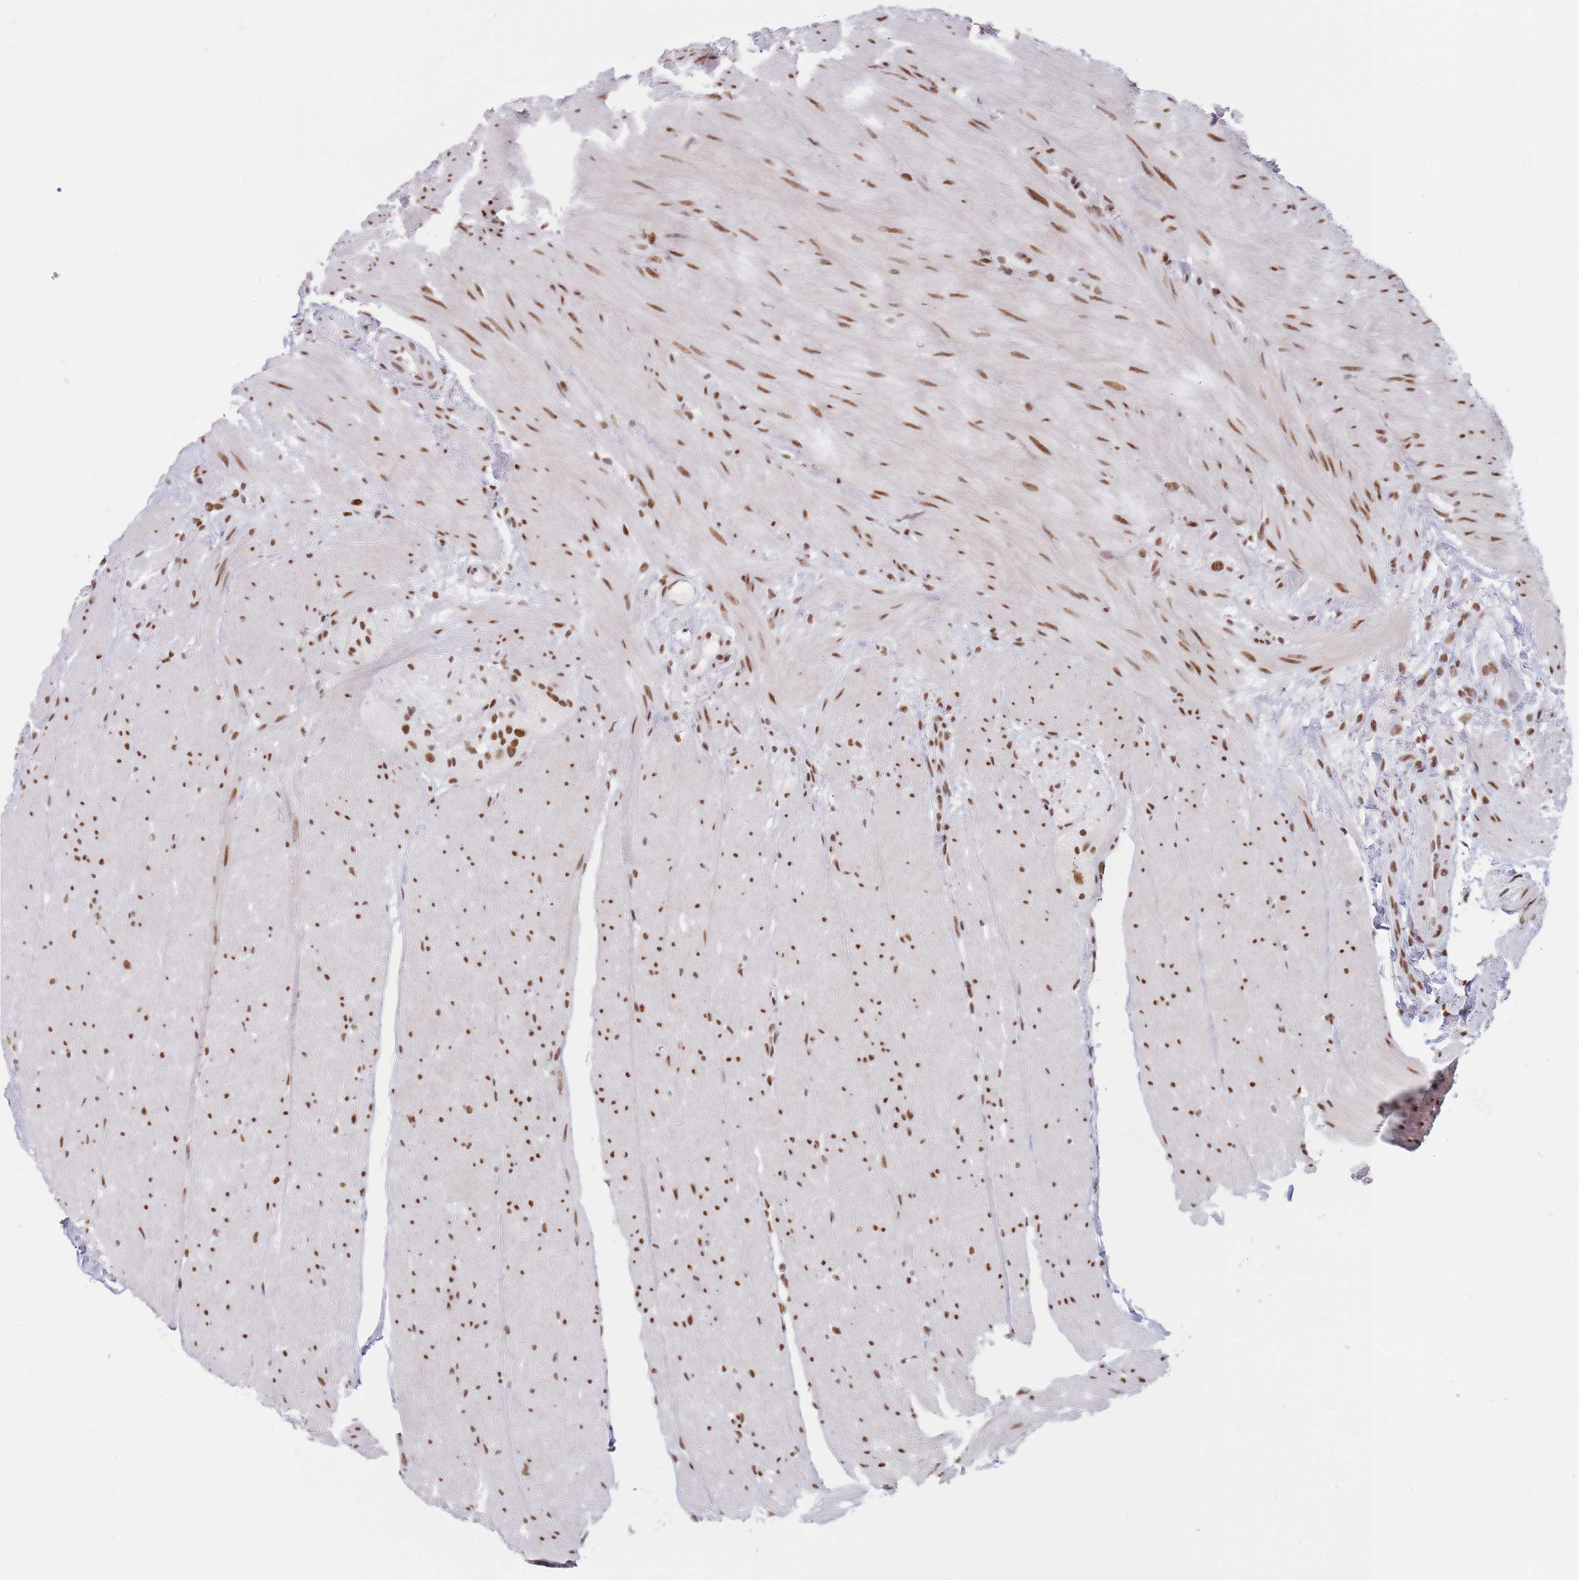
{"staining": {"intensity": "moderate", "quantity": ">75%", "location": "nuclear"}, "tissue": "colon", "cell_type": "Endothelial cells", "image_type": "normal", "snomed": [{"axis": "morphology", "description": "Normal tissue, NOS"}, {"axis": "topography", "description": "Colon"}], "caption": "A photomicrograph of human colon stained for a protein reveals moderate nuclear brown staining in endothelial cells. The staining is performed using DAB (3,3'-diaminobenzidine) brown chromogen to label protein expression. The nuclei are counter-stained blue using hematoxylin.", "gene": "SAFB2", "patient": {"sex": "female", "age": 82}}